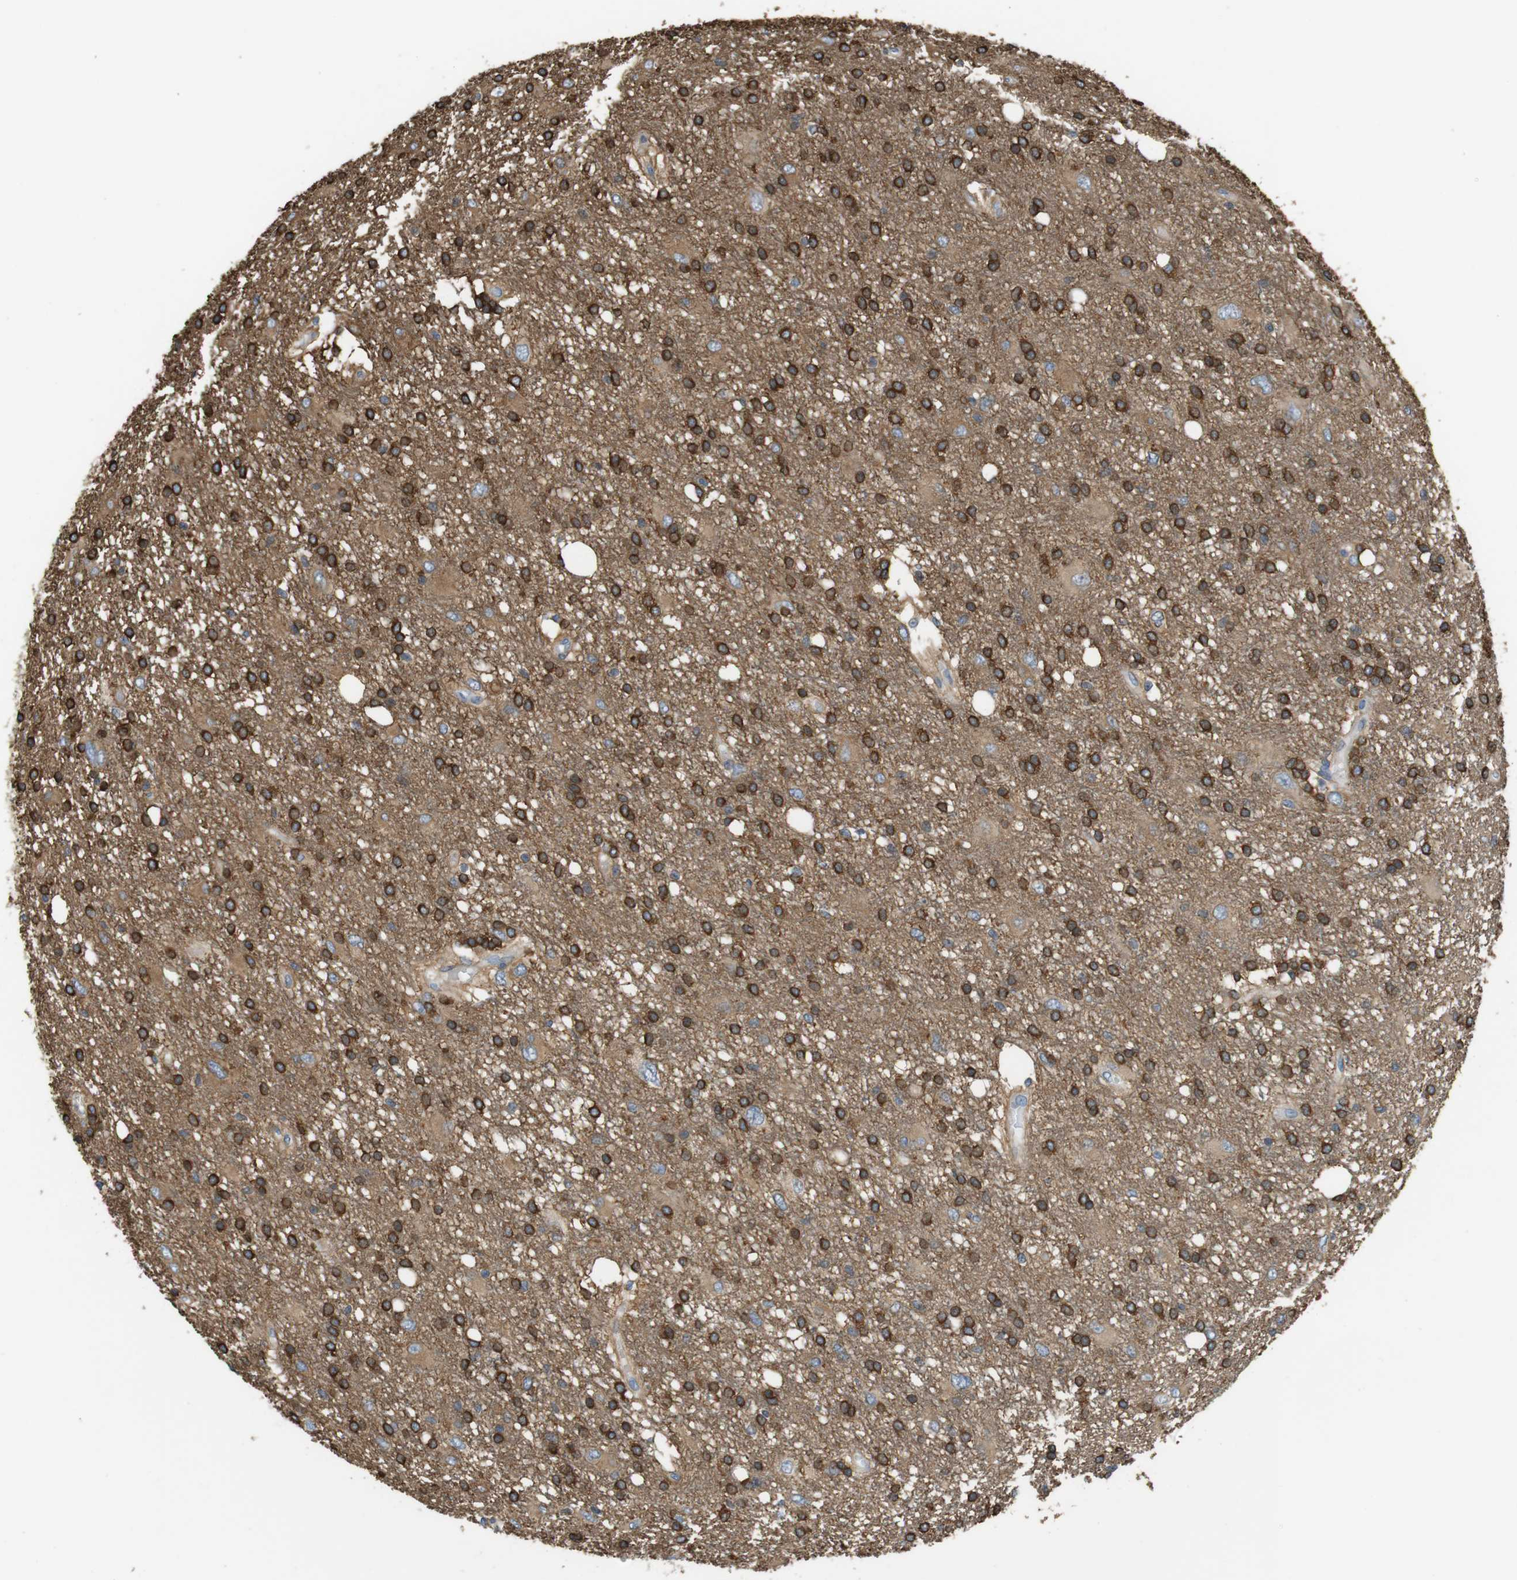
{"staining": {"intensity": "strong", "quantity": ">75%", "location": "cytoplasmic/membranous"}, "tissue": "glioma", "cell_type": "Tumor cells", "image_type": "cancer", "snomed": [{"axis": "morphology", "description": "Glioma, malignant, High grade"}, {"axis": "topography", "description": "Brain"}], "caption": "Immunohistochemistry photomicrograph of glioma stained for a protein (brown), which reveals high levels of strong cytoplasmic/membranous staining in about >75% of tumor cells.", "gene": "PCDH10", "patient": {"sex": "female", "age": 59}}